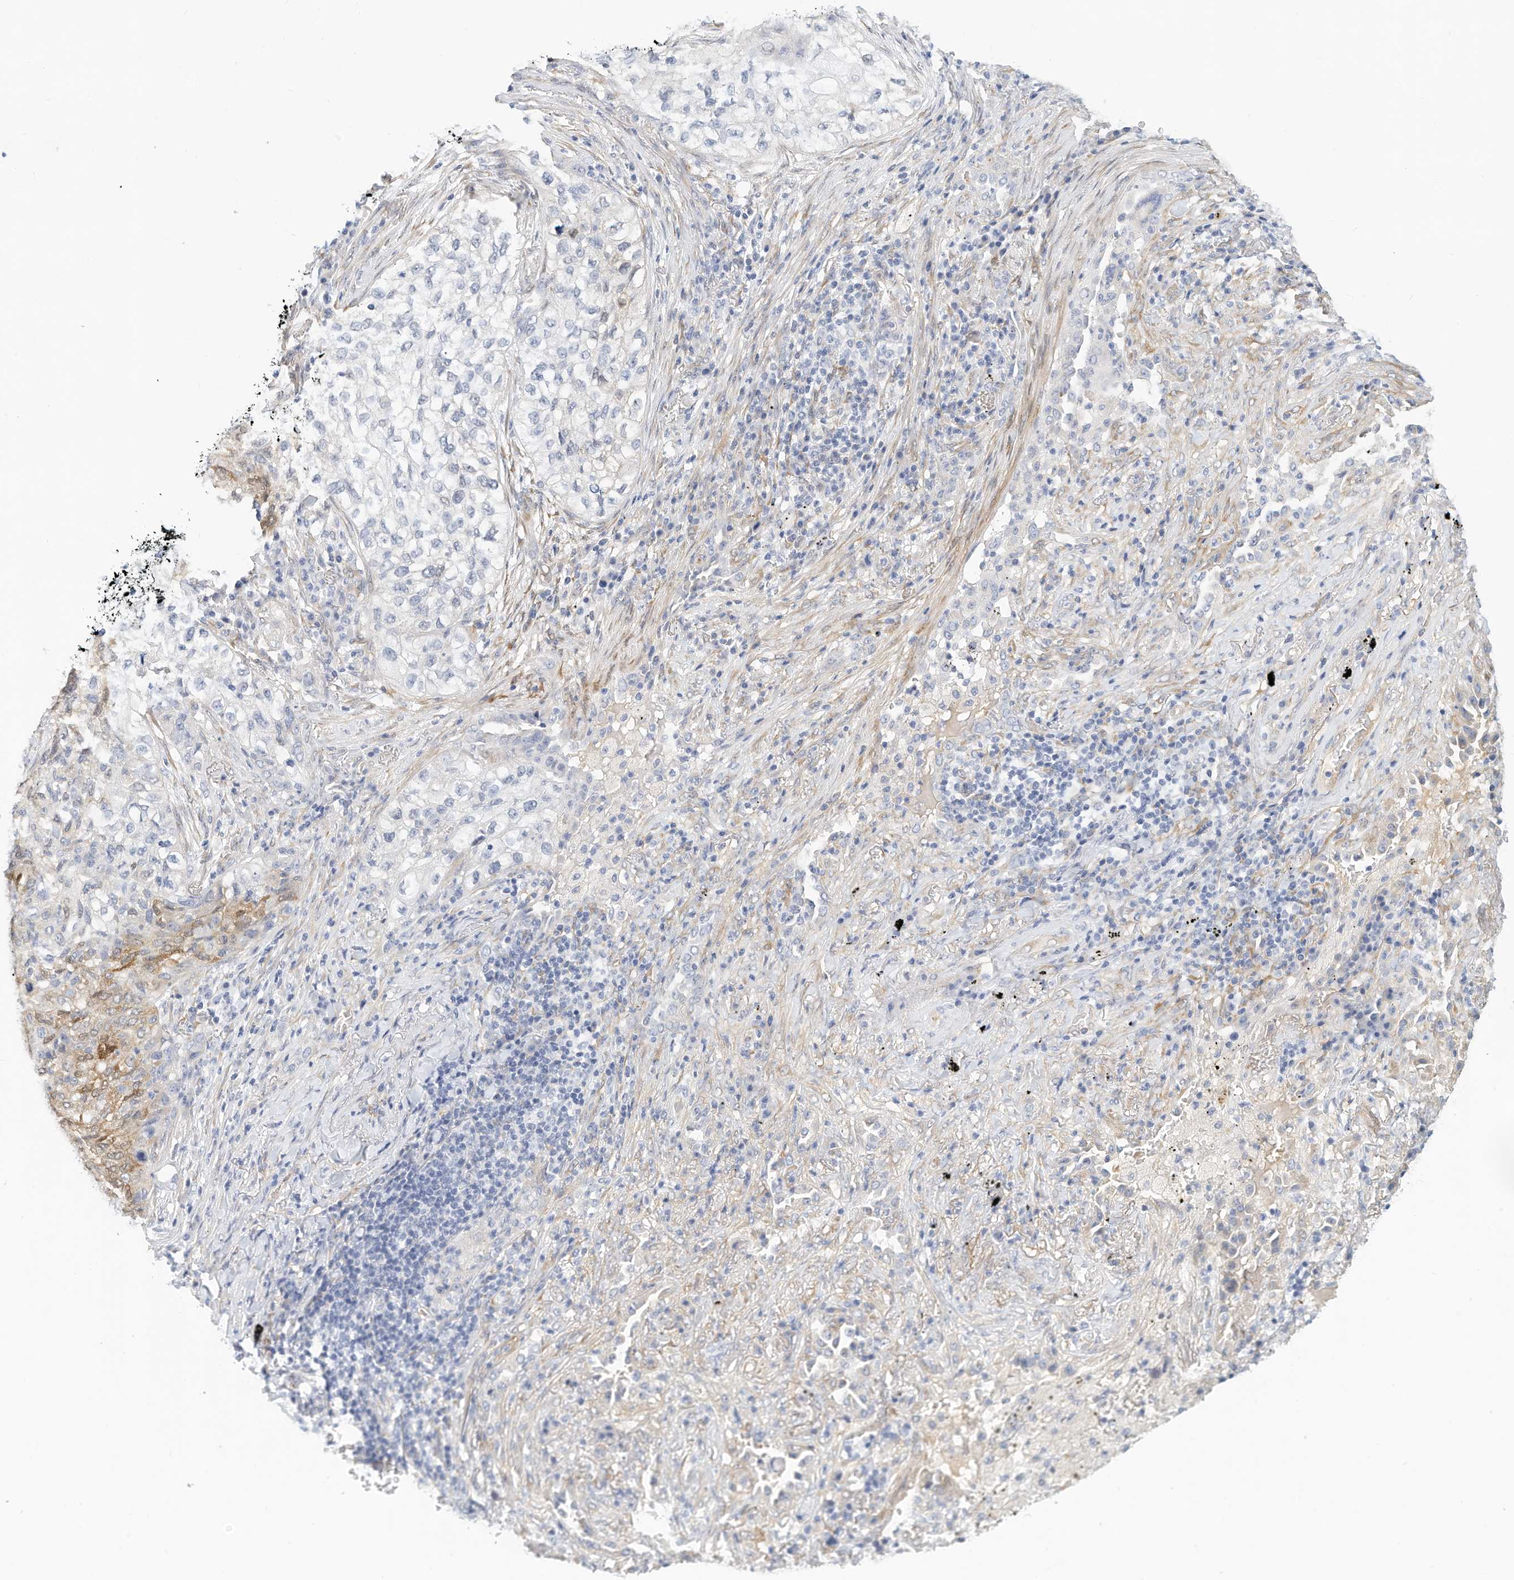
{"staining": {"intensity": "weak", "quantity": "25%-75%", "location": "cytoplasmic/membranous"}, "tissue": "lung cancer", "cell_type": "Tumor cells", "image_type": "cancer", "snomed": [{"axis": "morphology", "description": "Squamous cell carcinoma, NOS"}, {"axis": "topography", "description": "Lung"}], "caption": "Brown immunohistochemical staining in human squamous cell carcinoma (lung) reveals weak cytoplasmic/membranous expression in approximately 25%-75% of tumor cells.", "gene": "ARHGAP28", "patient": {"sex": "female", "age": 63}}